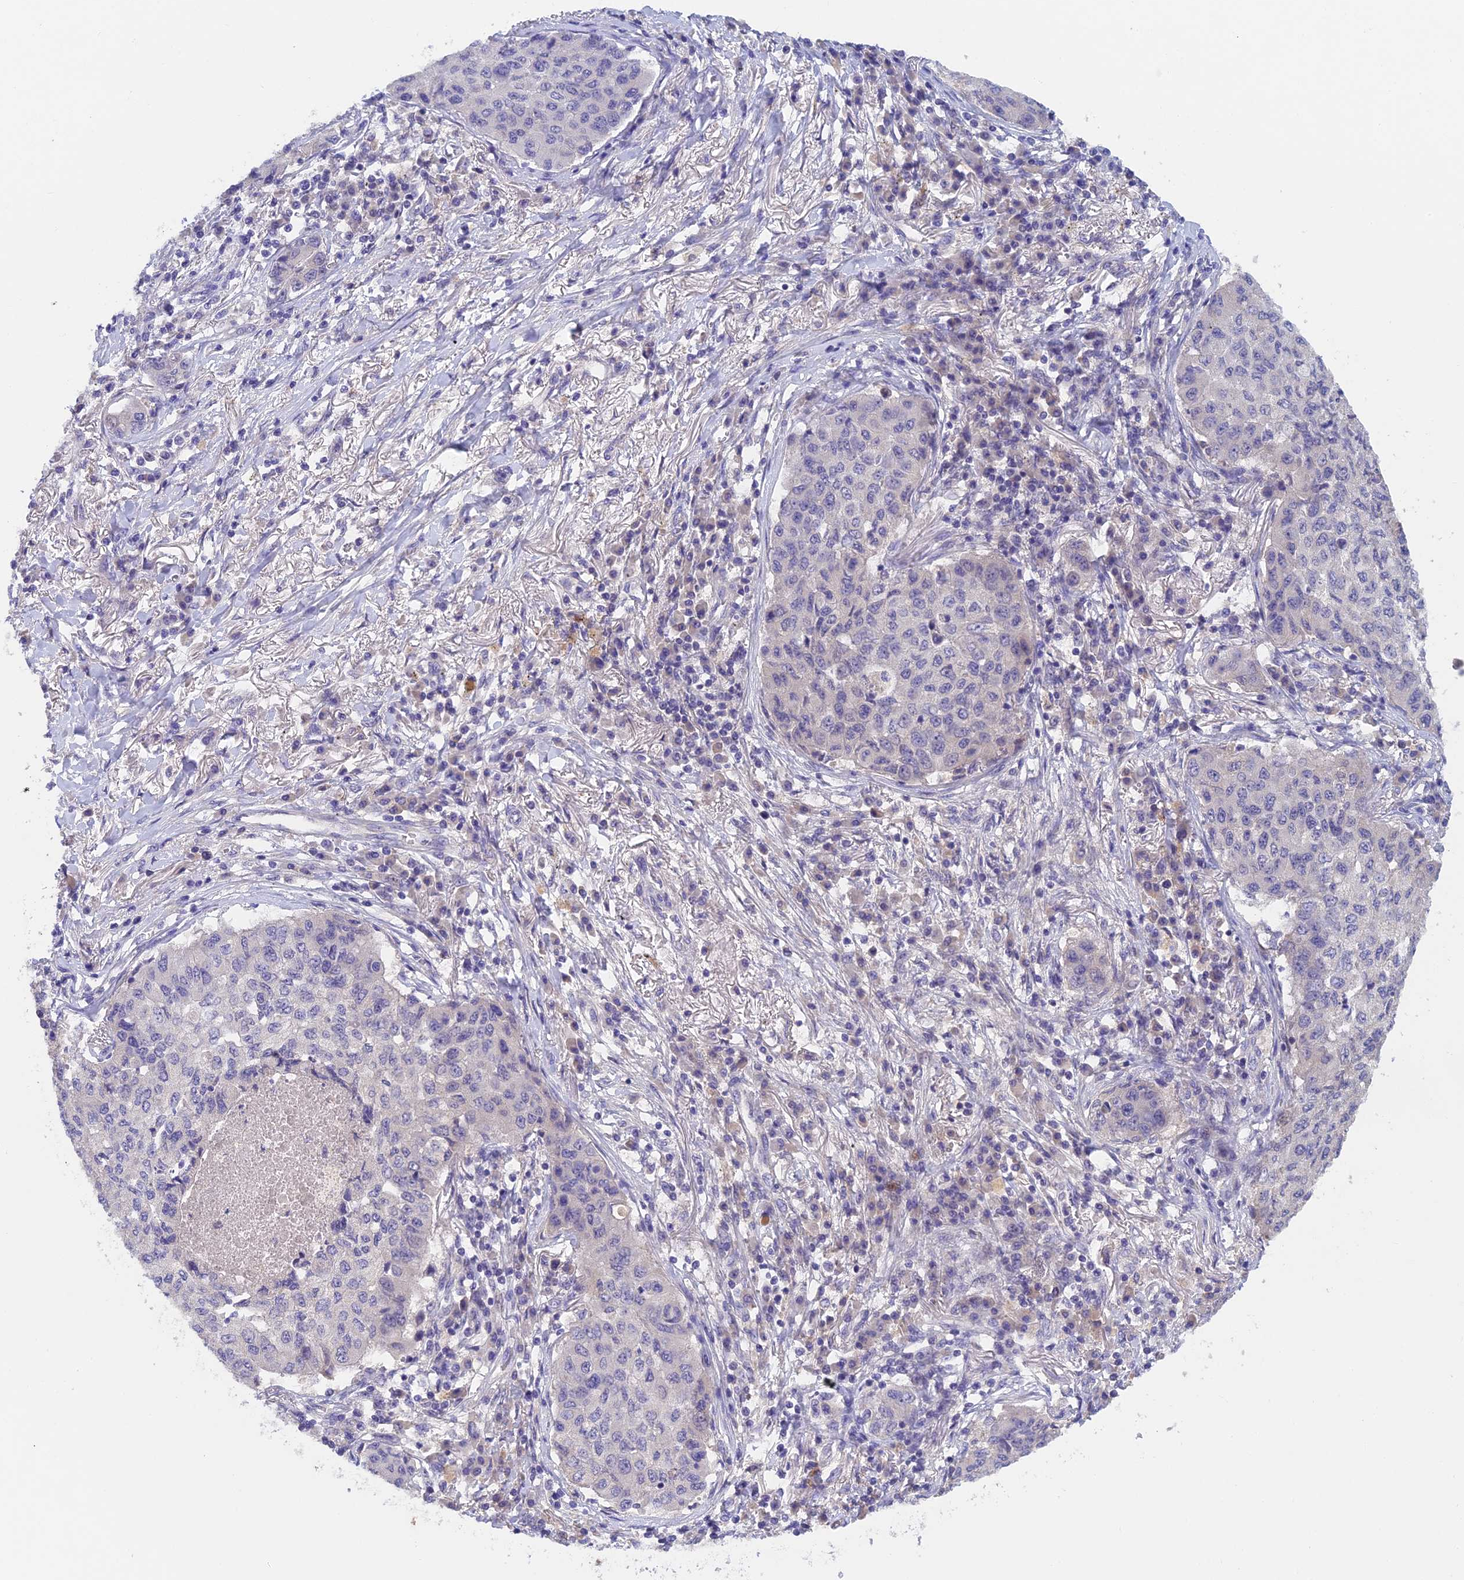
{"staining": {"intensity": "negative", "quantity": "none", "location": "none"}, "tissue": "lung cancer", "cell_type": "Tumor cells", "image_type": "cancer", "snomed": [{"axis": "morphology", "description": "Squamous cell carcinoma, NOS"}, {"axis": "topography", "description": "Lung"}], "caption": "This is an immunohistochemistry micrograph of human squamous cell carcinoma (lung). There is no positivity in tumor cells.", "gene": "ADAMTS13", "patient": {"sex": "male", "age": 74}}